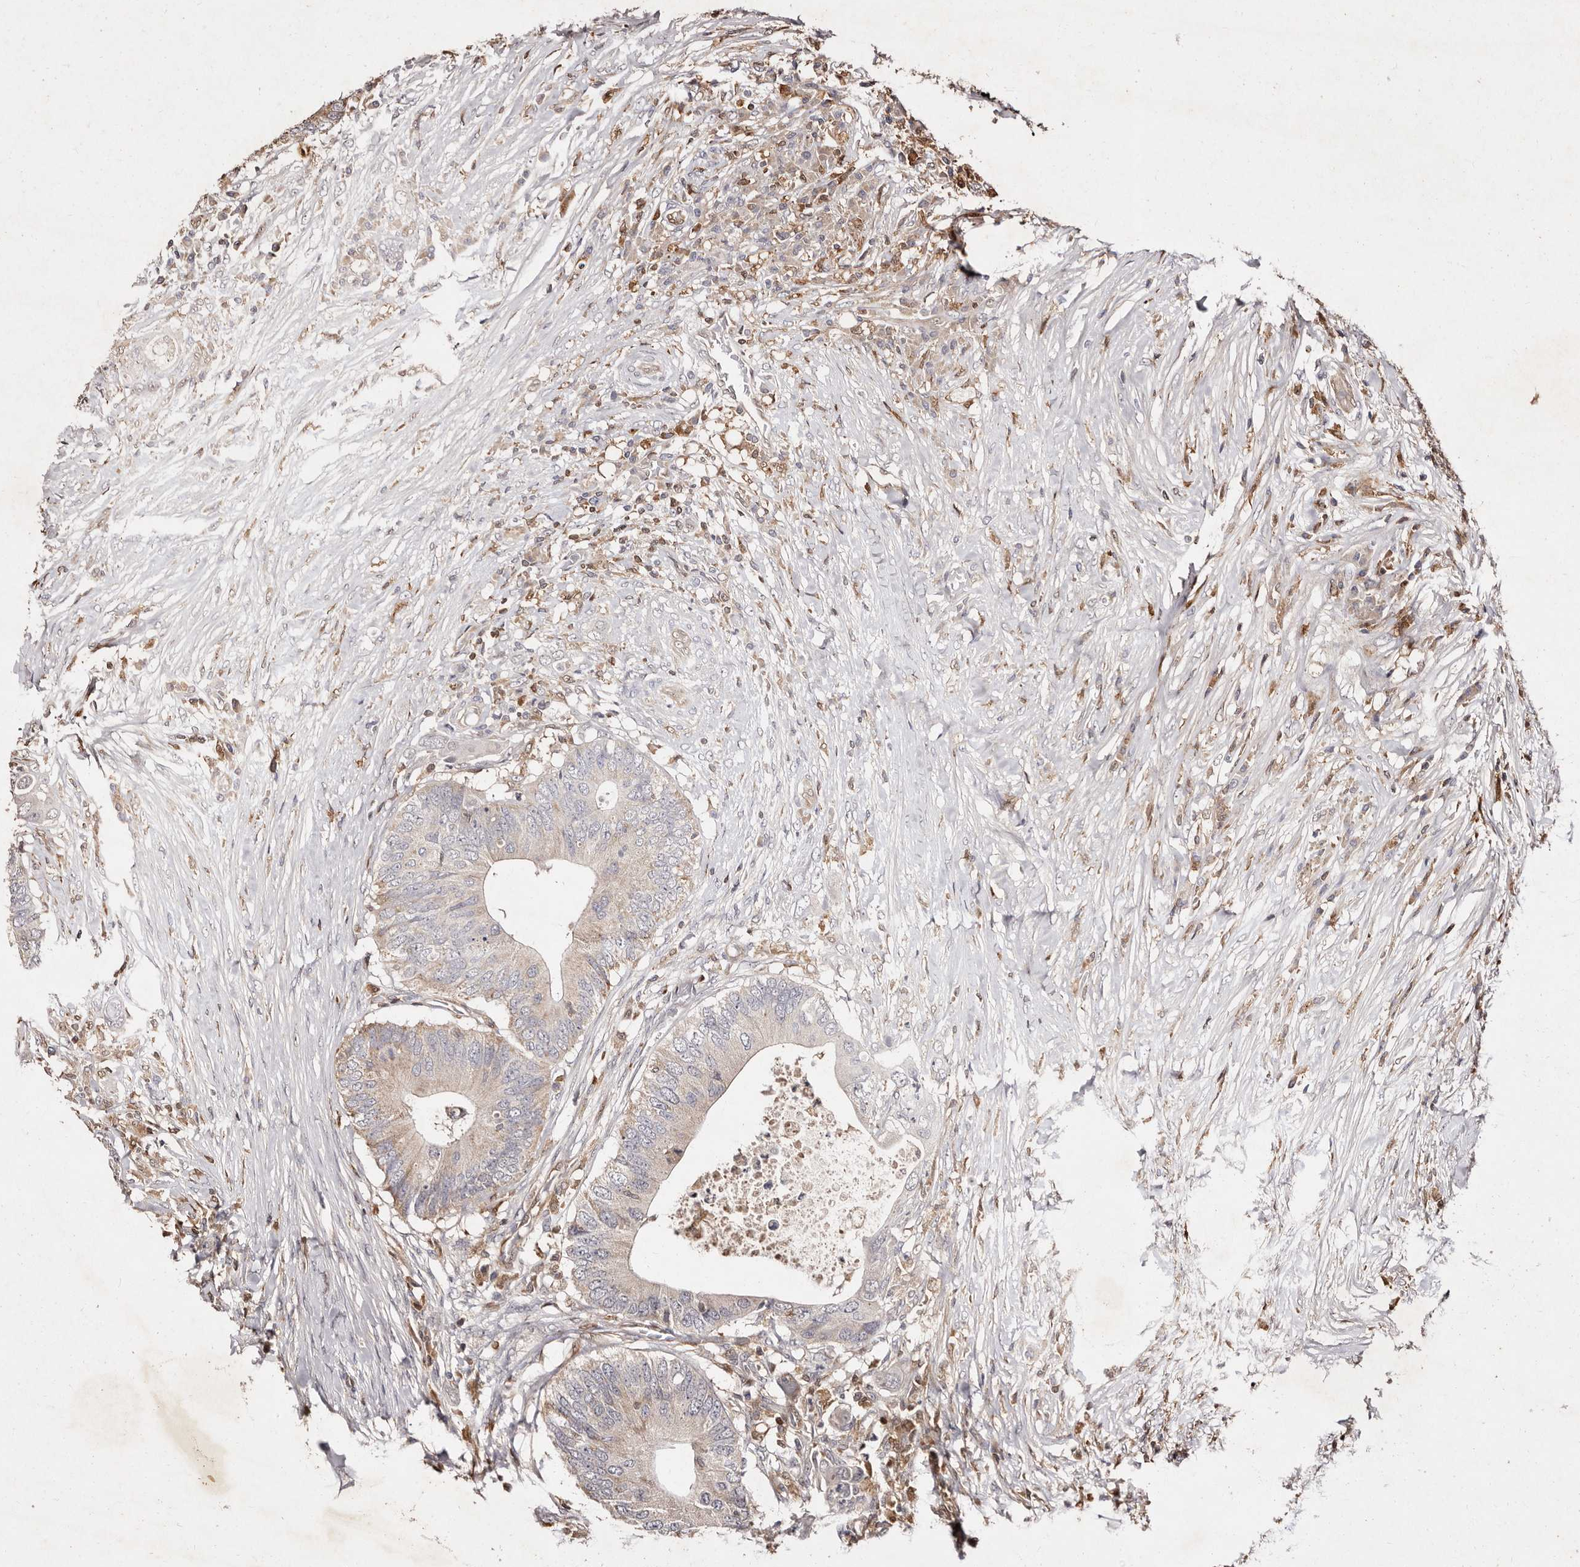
{"staining": {"intensity": "weak", "quantity": "<25%", "location": "cytoplasmic/membranous"}, "tissue": "colorectal cancer", "cell_type": "Tumor cells", "image_type": "cancer", "snomed": [{"axis": "morphology", "description": "Adenocarcinoma, NOS"}, {"axis": "topography", "description": "Colon"}], "caption": "Immunohistochemical staining of human colorectal cancer demonstrates no significant positivity in tumor cells.", "gene": "GIMAP4", "patient": {"sex": "male", "age": 71}}